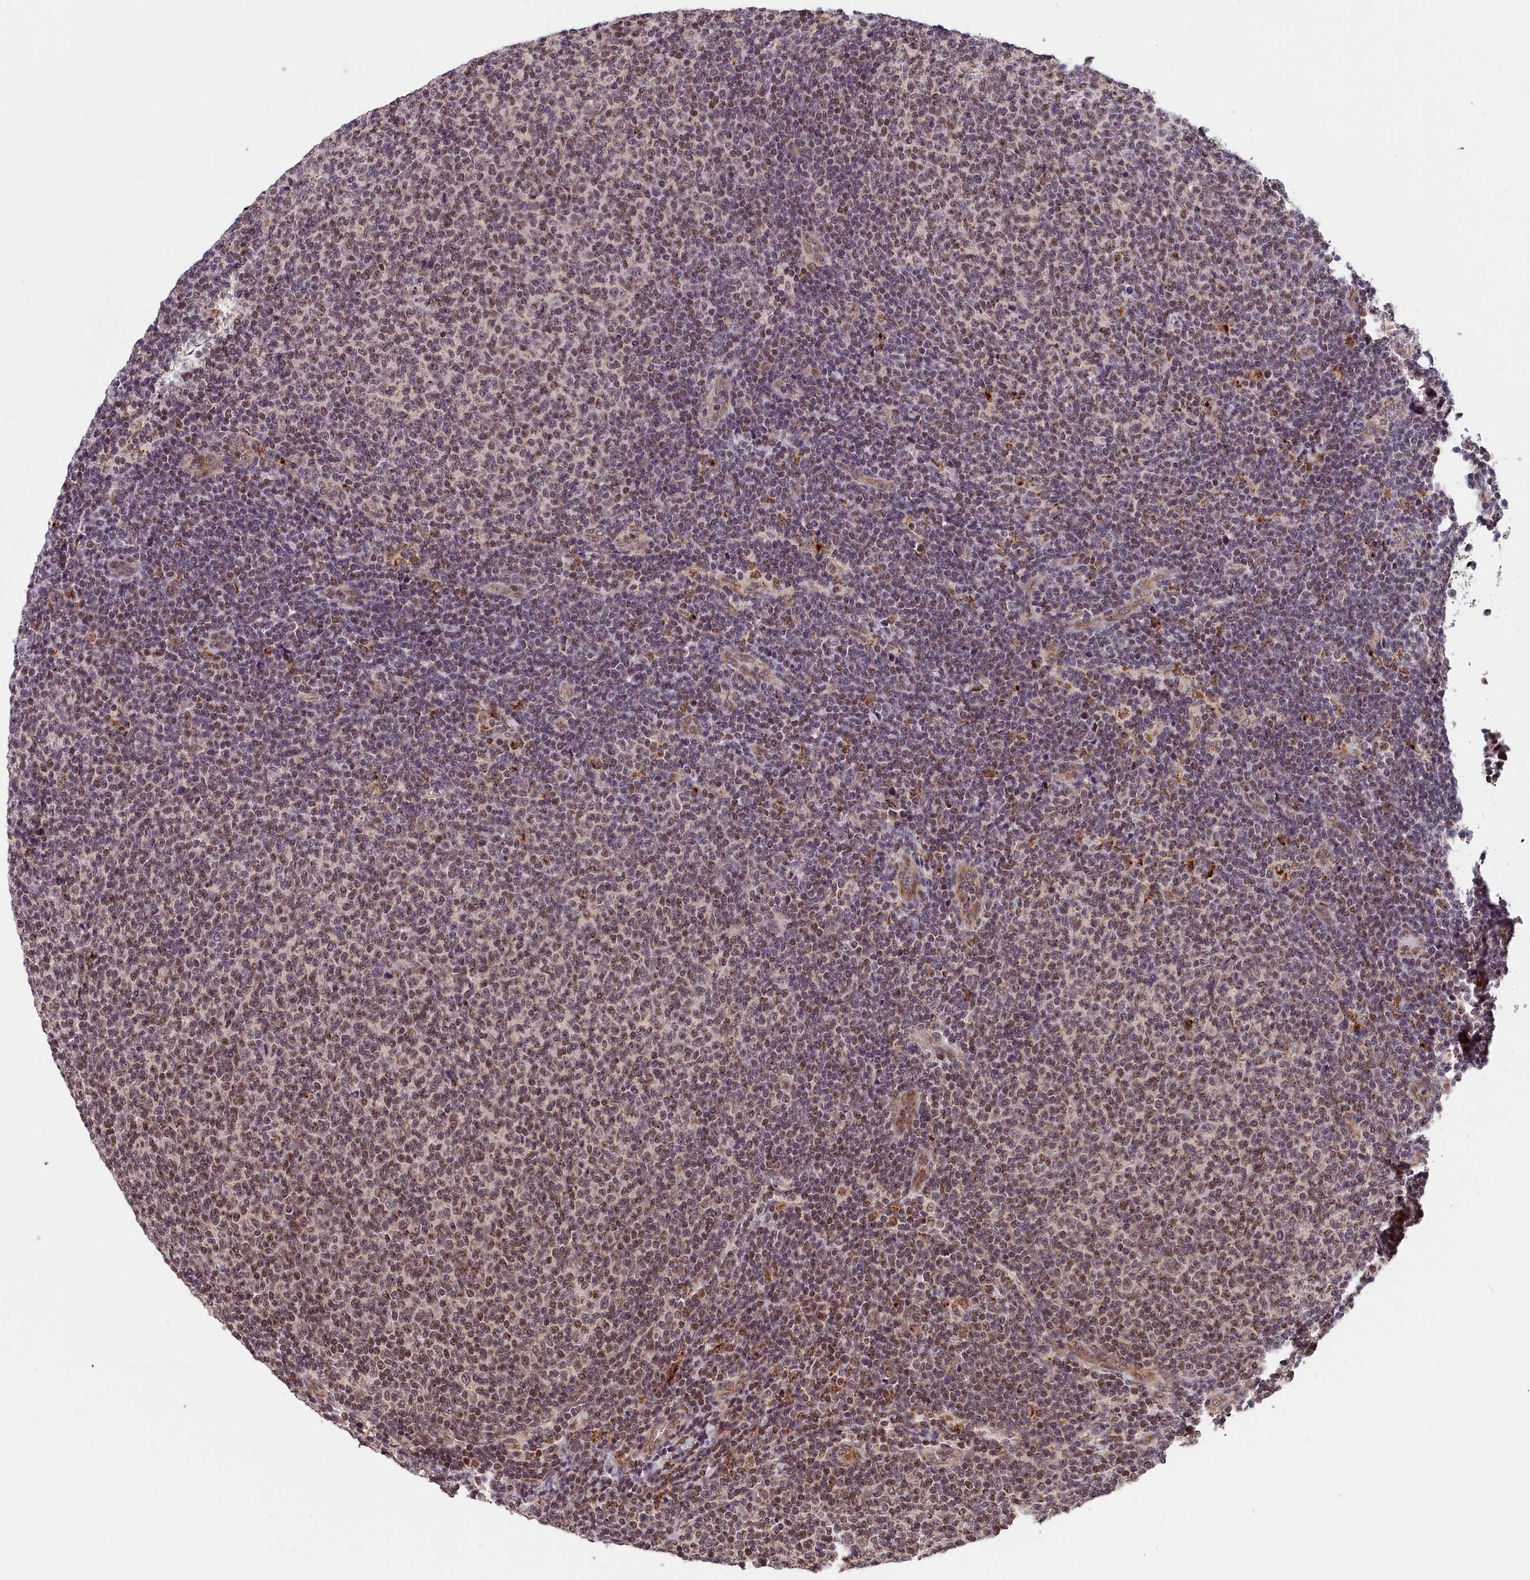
{"staining": {"intensity": "moderate", "quantity": "25%-75%", "location": "nuclear"}, "tissue": "lymphoma", "cell_type": "Tumor cells", "image_type": "cancer", "snomed": [{"axis": "morphology", "description": "Malignant lymphoma, non-Hodgkin's type, Low grade"}, {"axis": "topography", "description": "Lymph node"}], "caption": "A histopathology image of human lymphoma stained for a protein reveals moderate nuclear brown staining in tumor cells.", "gene": "KCNK6", "patient": {"sex": "male", "age": 66}}